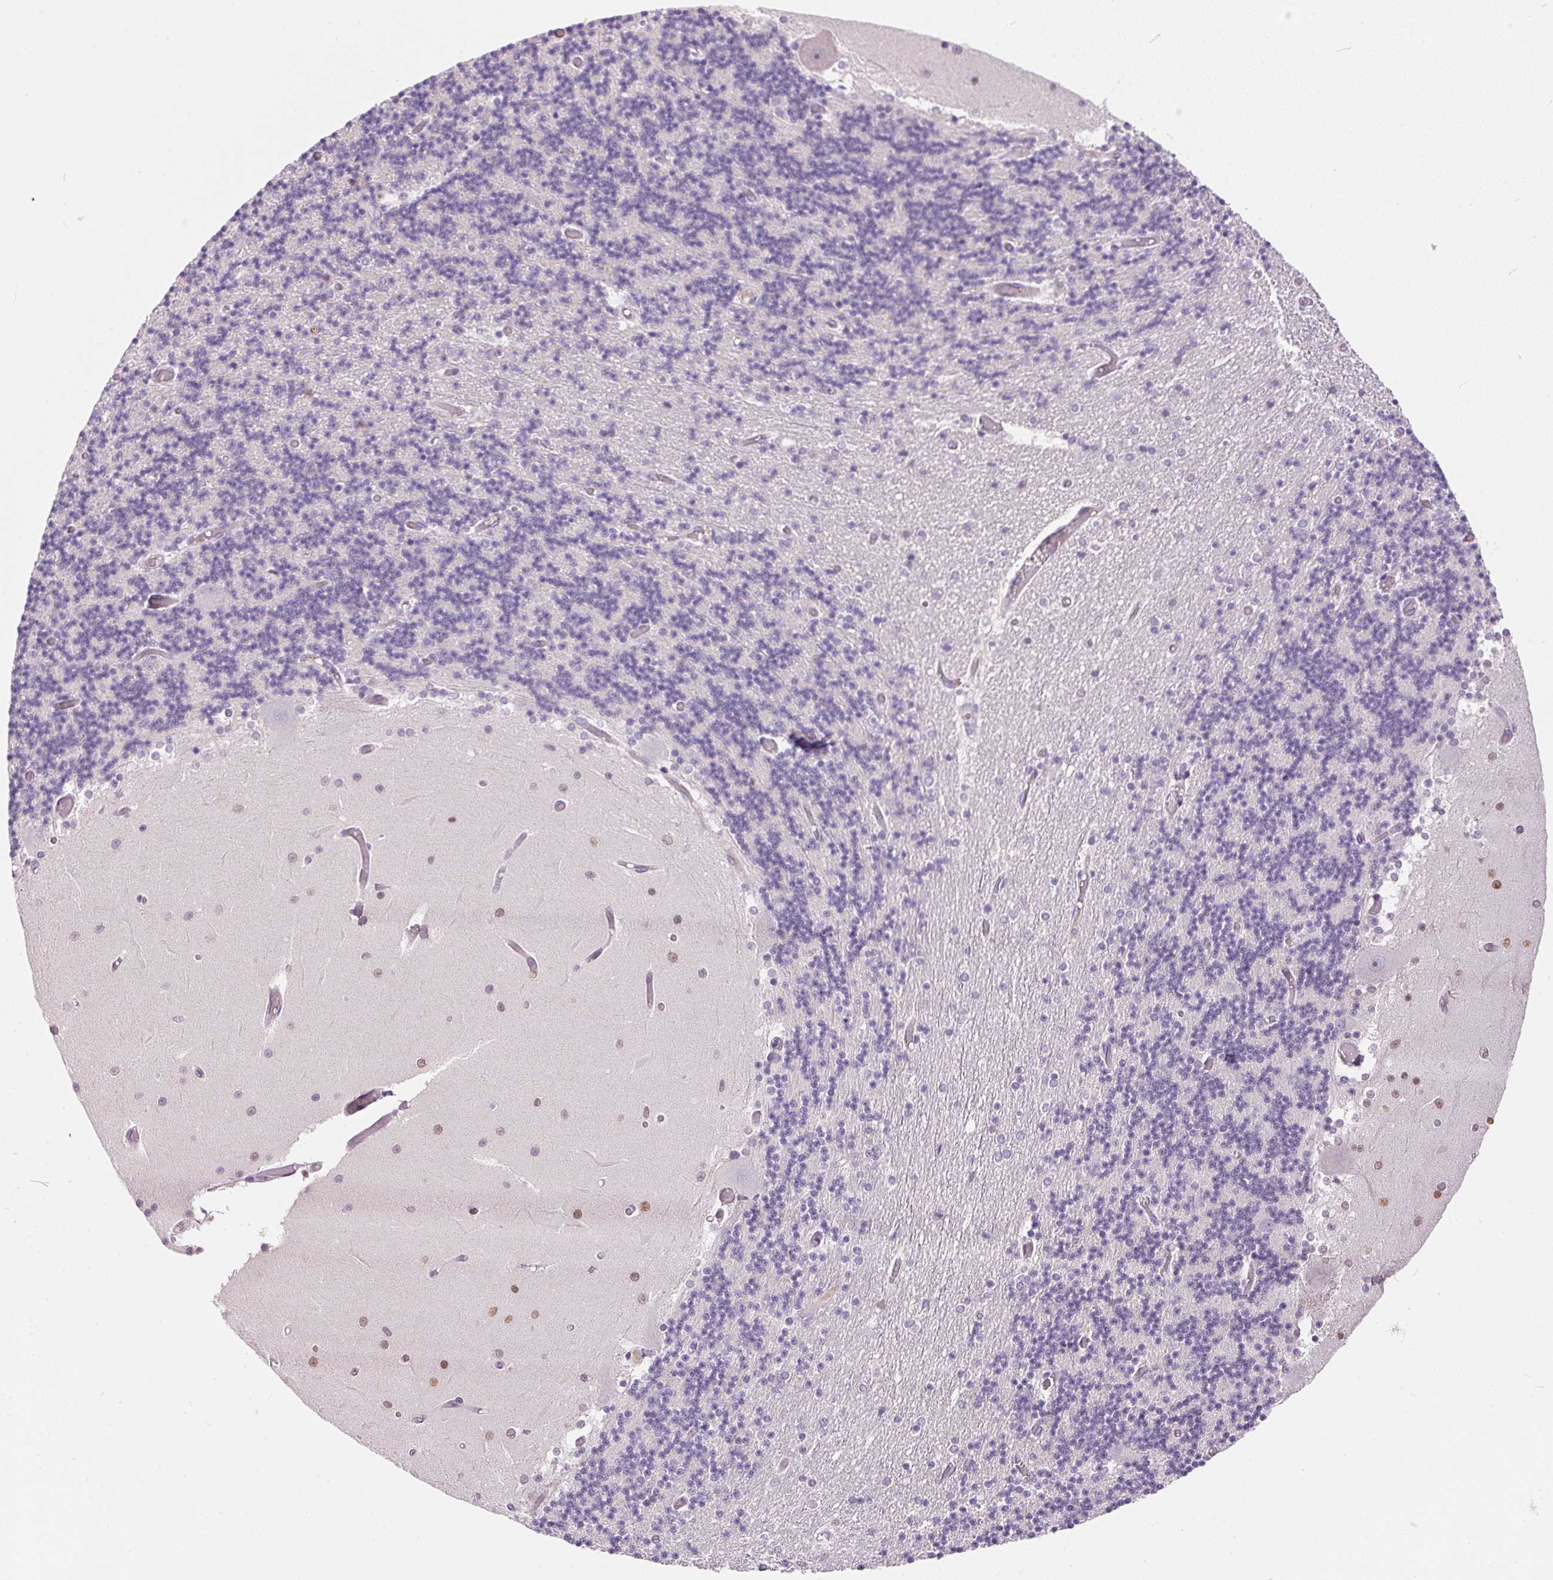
{"staining": {"intensity": "negative", "quantity": "none", "location": "none"}, "tissue": "cerebellum", "cell_type": "Cells in granular layer", "image_type": "normal", "snomed": [{"axis": "morphology", "description": "Normal tissue, NOS"}, {"axis": "topography", "description": "Cerebellum"}], "caption": "Immunohistochemical staining of normal human cerebellum demonstrates no significant expression in cells in granular layer. (IHC, brightfield microscopy, high magnification).", "gene": "ORM1", "patient": {"sex": "female", "age": 28}}